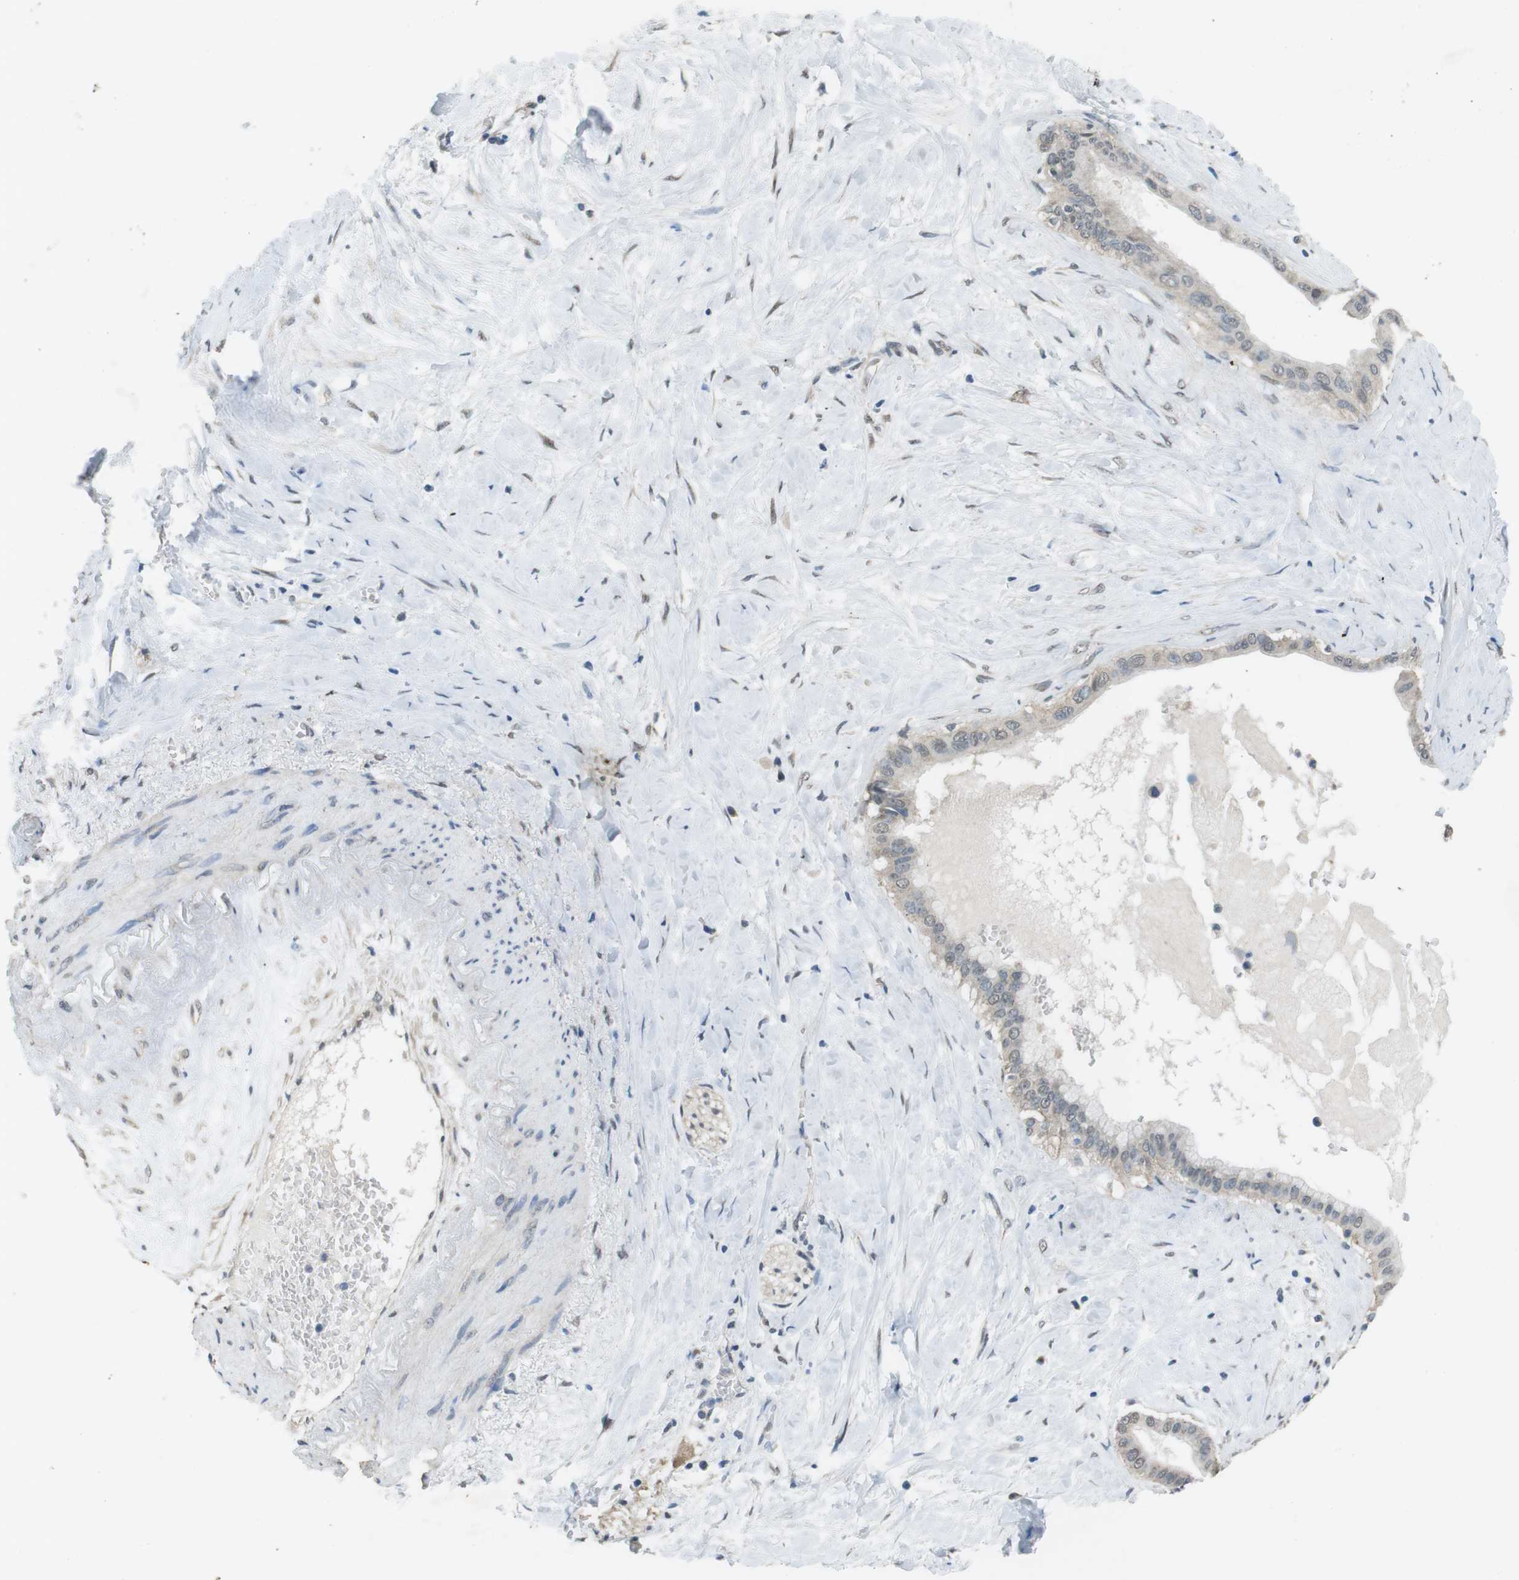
{"staining": {"intensity": "weak", "quantity": "25%-75%", "location": "nuclear"}, "tissue": "pancreatic cancer", "cell_type": "Tumor cells", "image_type": "cancer", "snomed": [{"axis": "morphology", "description": "Adenocarcinoma, NOS"}, {"axis": "topography", "description": "Pancreas"}], "caption": "Protein staining shows weak nuclear staining in about 25%-75% of tumor cells in pancreatic adenocarcinoma.", "gene": "CLDN7", "patient": {"sex": "male", "age": 55}}